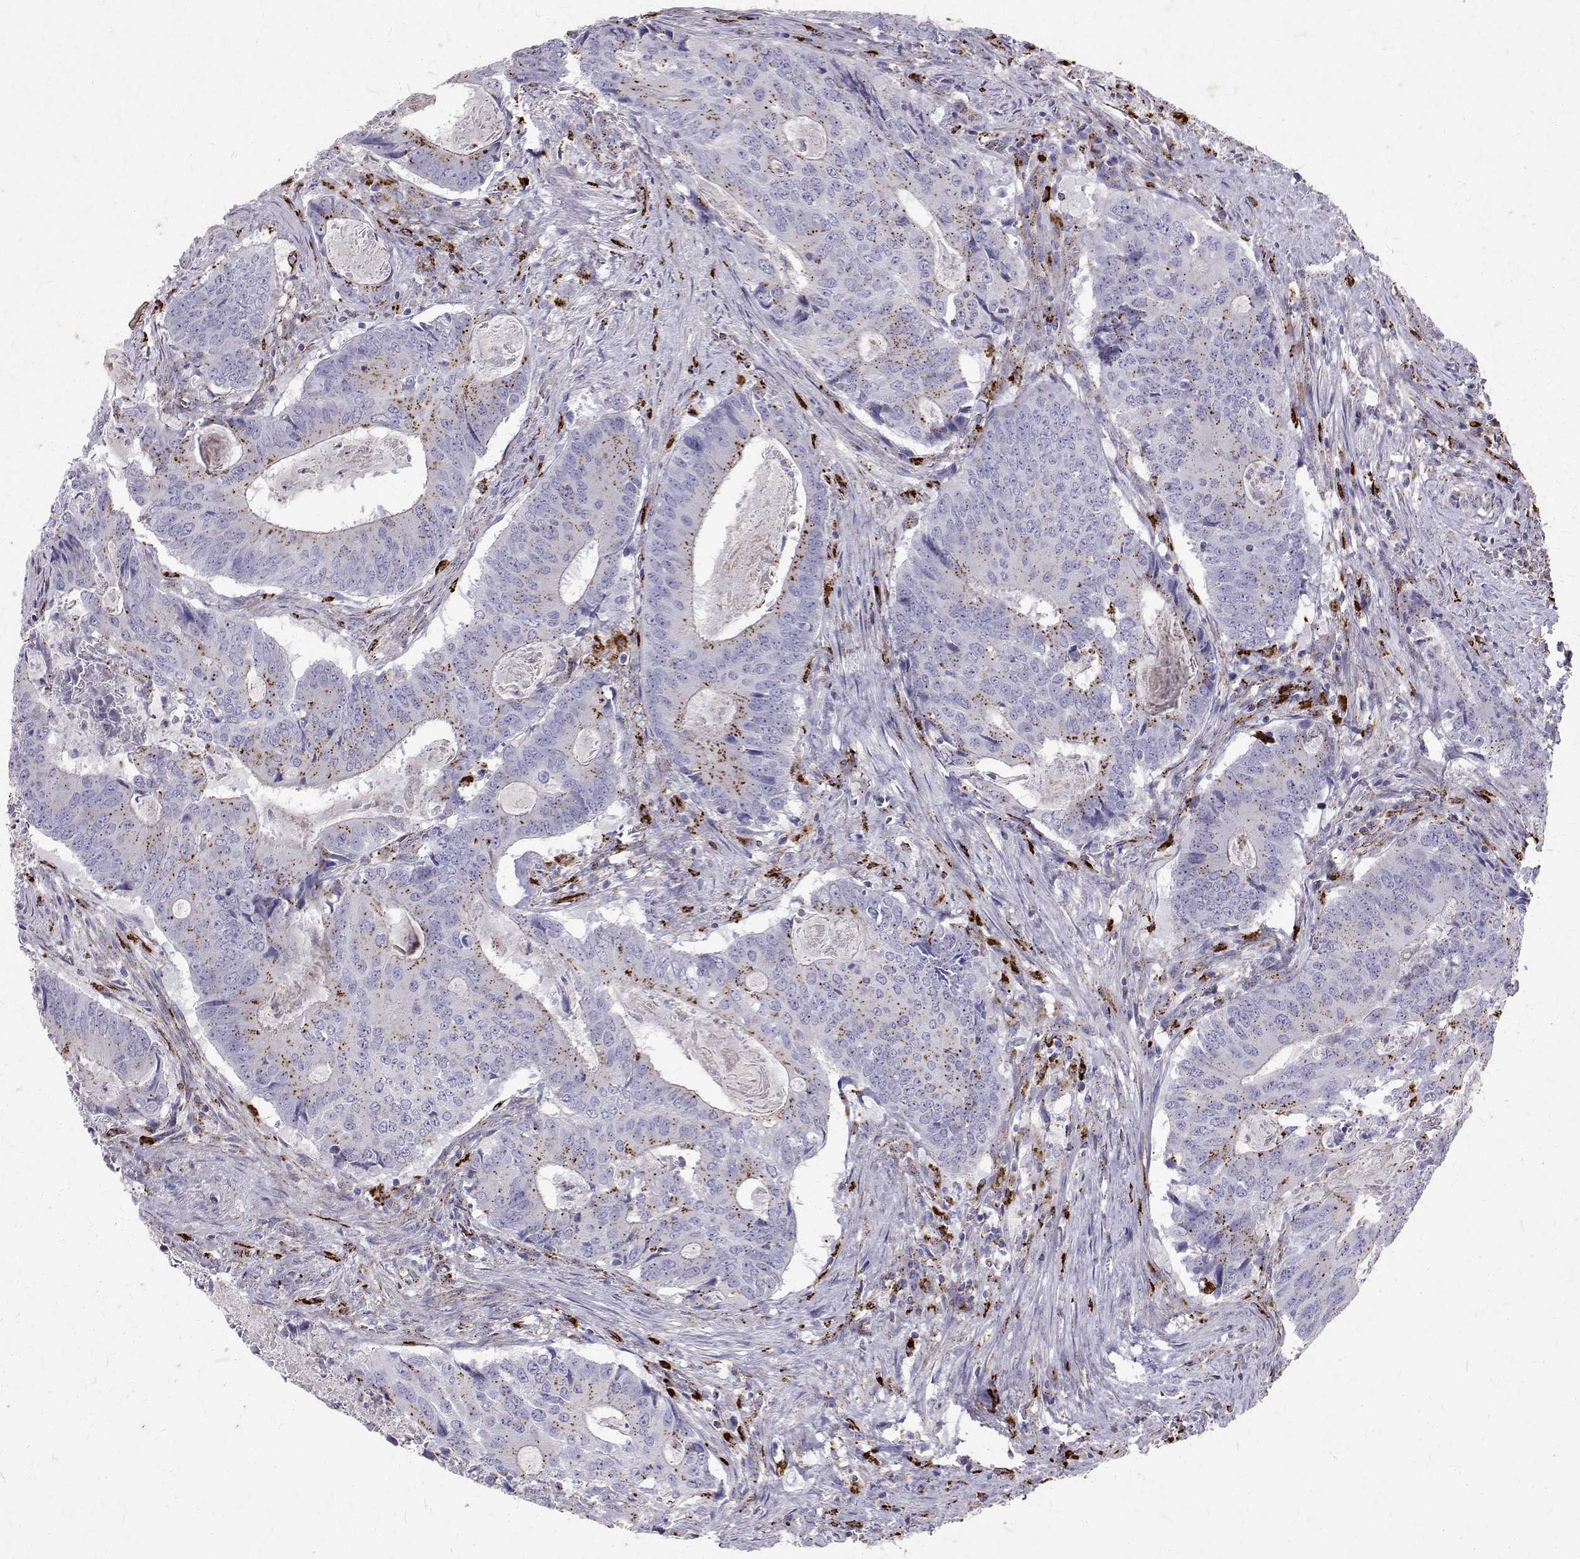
{"staining": {"intensity": "negative", "quantity": "none", "location": "none"}, "tissue": "colorectal cancer", "cell_type": "Tumor cells", "image_type": "cancer", "snomed": [{"axis": "morphology", "description": "Adenocarcinoma, NOS"}, {"axis": "topography", "description": "Colon"}], "caption": "DAB (3,3'-diaminobenzidine) immunohistochemical staining of colorectal cancer demonstrates no significant expression in tumor cells.", "gene": "TPP1", "patient": {"sex": "male", "age": 67}}